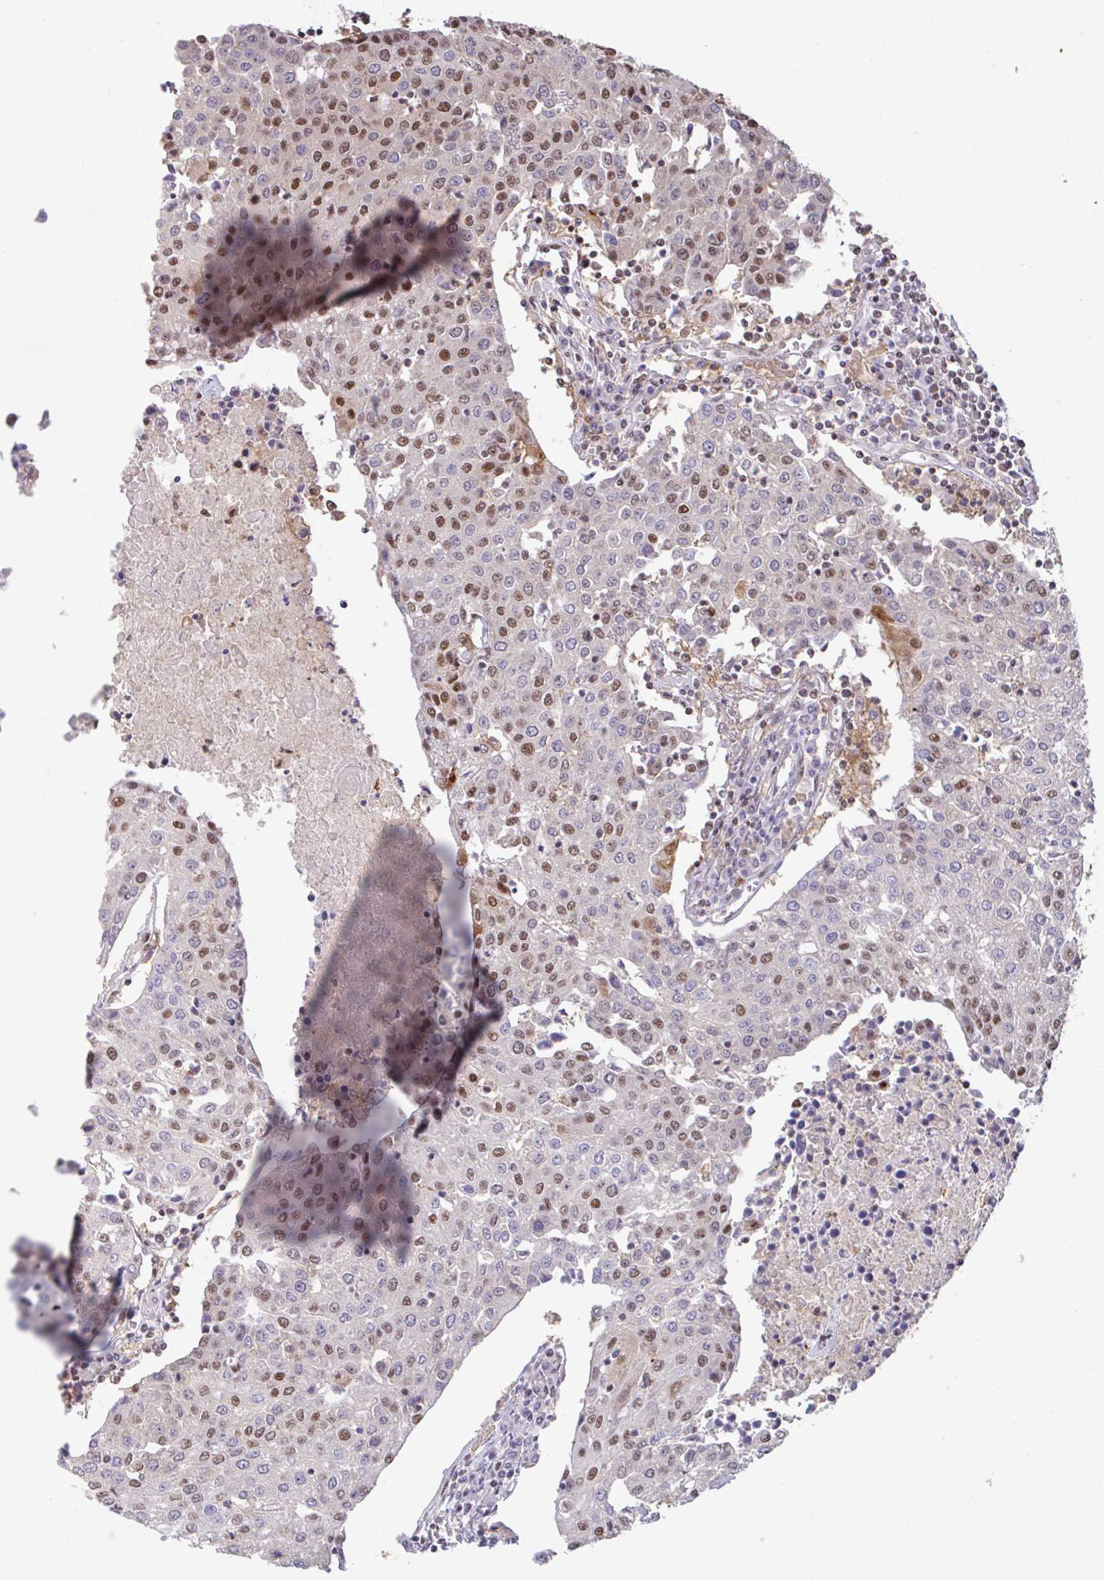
{"staining": {"intensity": "moderate", "quantity": "25%-75%", "location": "nuclear"}, "tissue": "urothelial cancer", "cell_type": "Tumor cells", "image_type": "cancer", "snomed": [{"axis": "morphology", "description": "Urothelial carcinoma, High grade"}, {"axis": "topography", "description": "Urinary bladder"}], "caption": "High-power microscopy captured an immunohistochemistry micrograph of high-grade urothelial carcinoma, revealing moderate nuclear expression in approximately 25%-75% of tumor cells.", "gene": "OR6K3", "patient": {"sex": "female", "age": 85}}